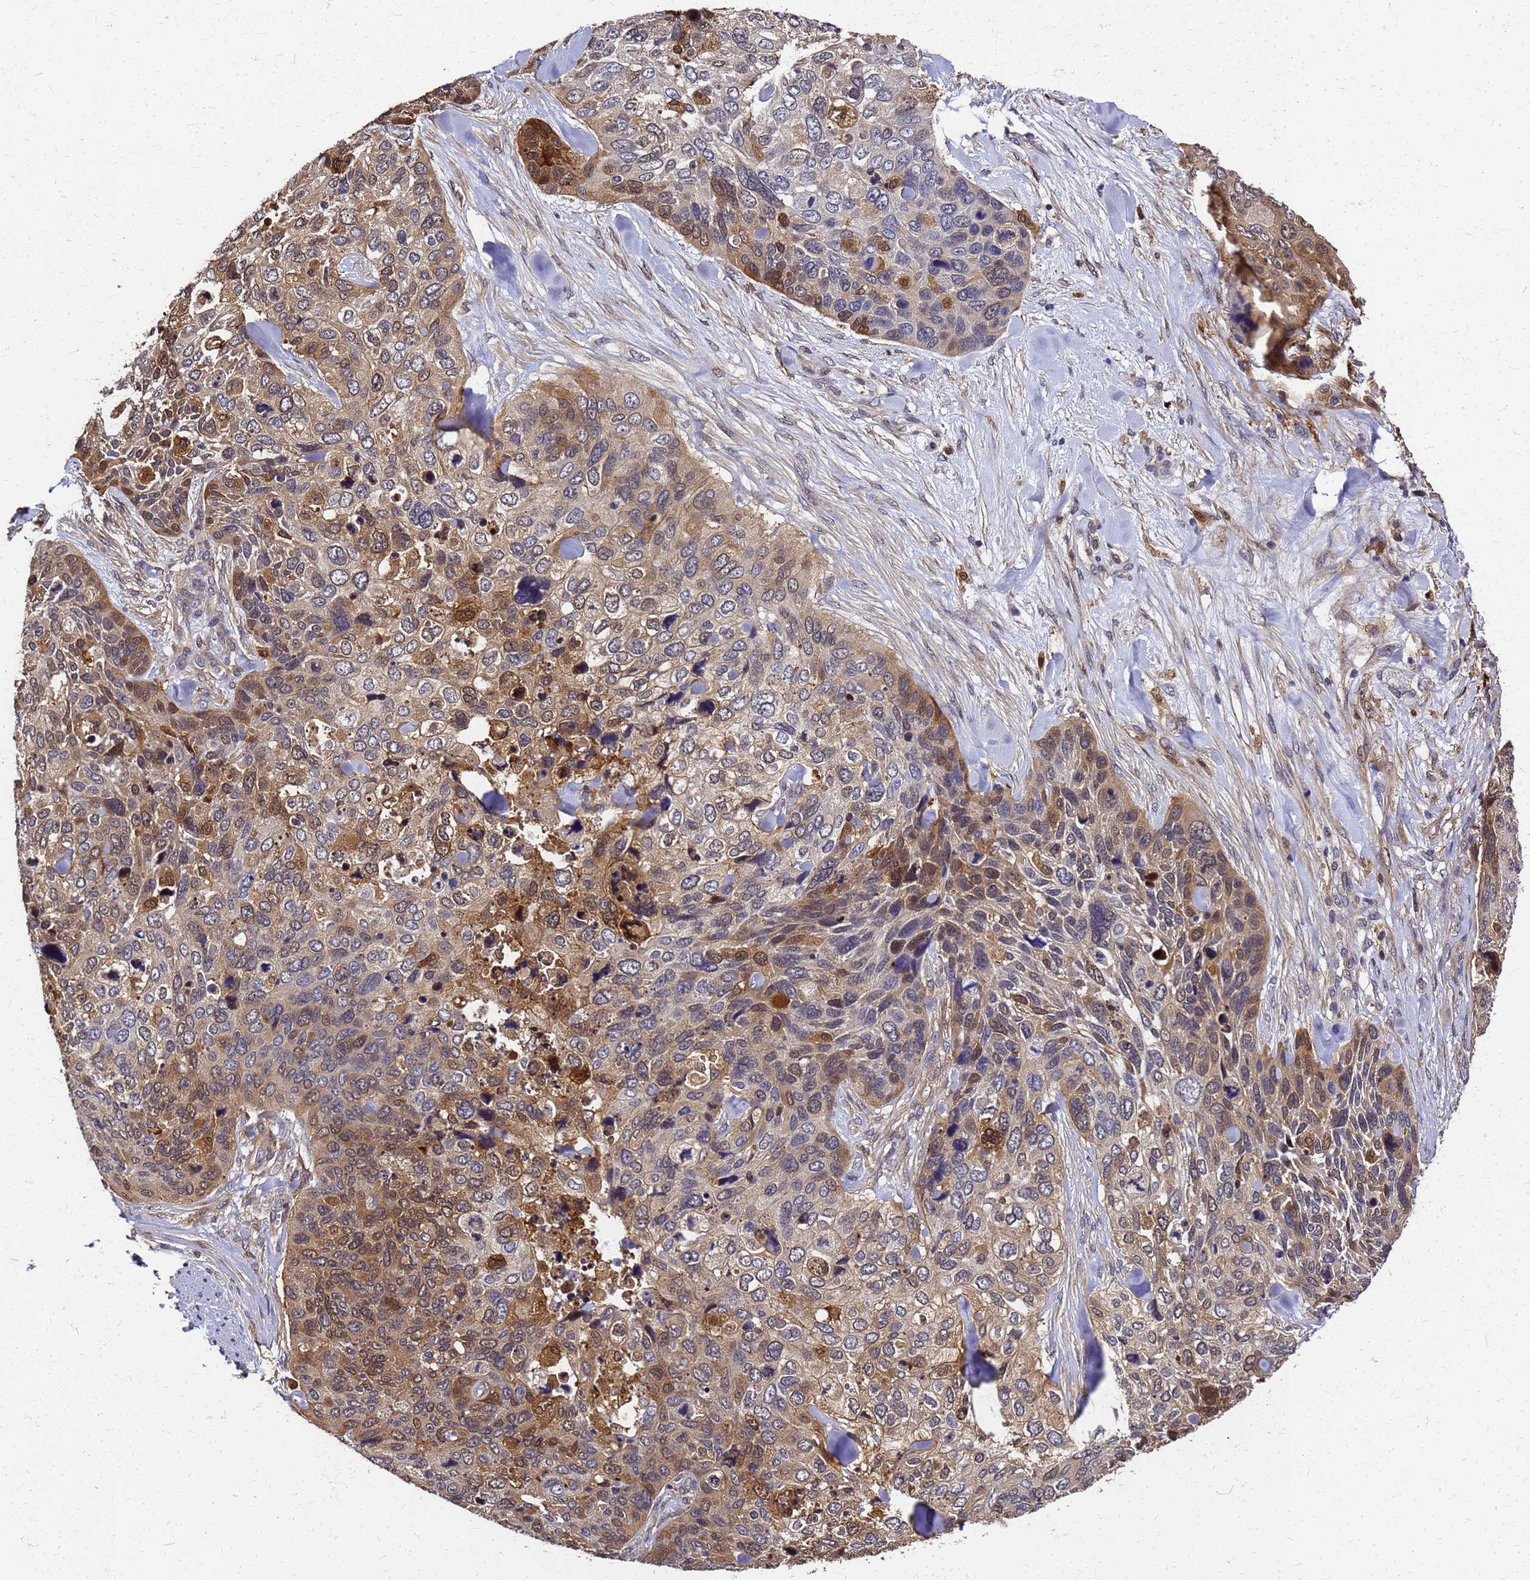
{"staining": {"intensity": "strong", "quantity": "25%-75%", "location": "cytoplasmic/membranous,nuclear"}, "tissue": "skin cancer", "cell_type": "Tumor cells", "image_type": "cancer", "snomed": [{"axis": "morphology", "description": "Basal cell carcinoma"}, {"axis": "topography", "description": "Skin"}], "caption": "High-magnification brightfield microscopy of skin cancer (basal cell carcinoma) stained with DAB (brown) and counterstained with hematoxylin (blue). tumor cells exhibit strong cytoplasmic/membranous and nuclear positivity is appreciated in approximately25%-75% of cells.", "gene": "S100A11", "patient": {"sex": "female", "age": 74}}